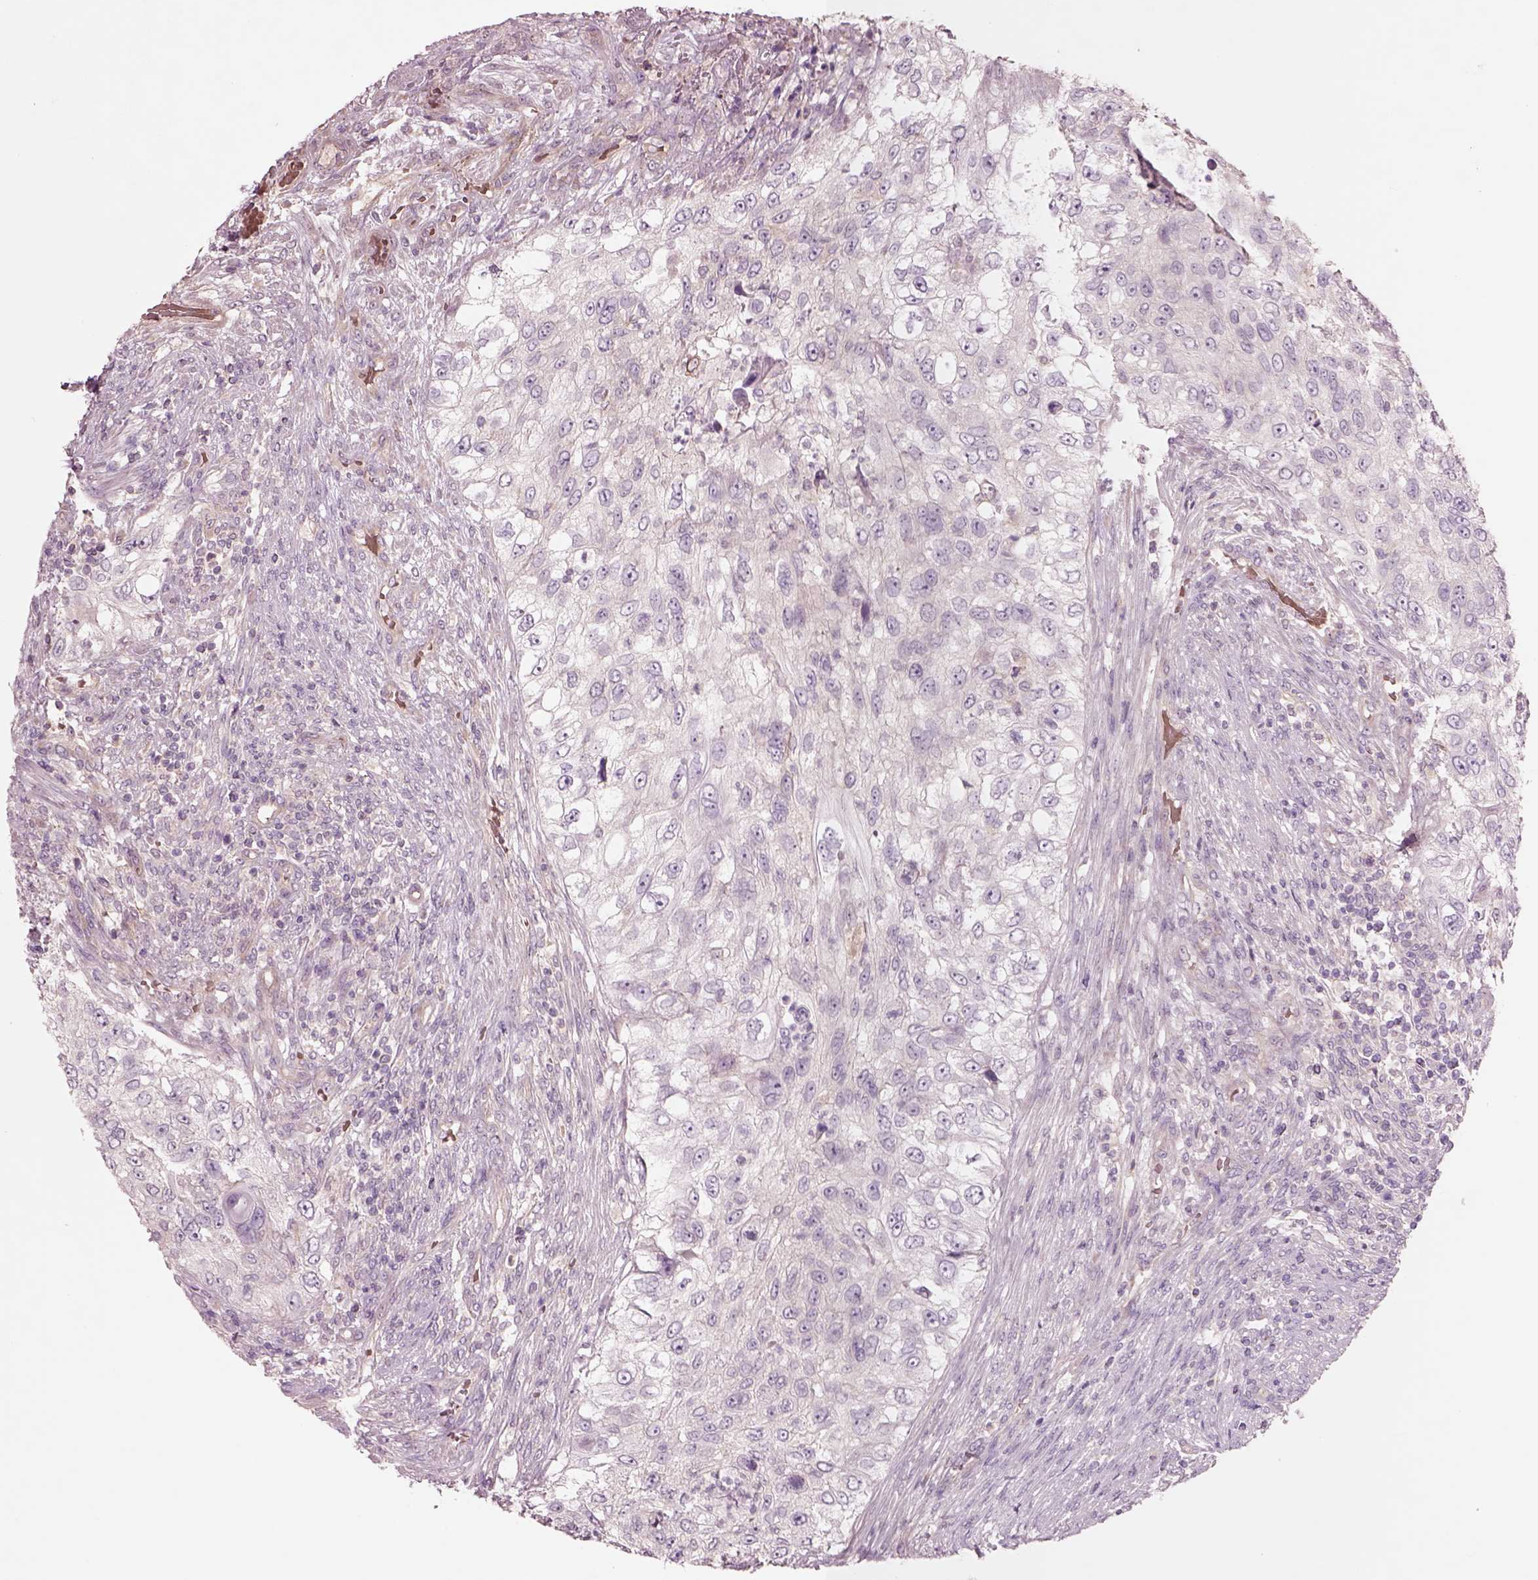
{"staining": {"intensity": "negative", "quantity": "none", "location": "none"}, "tissue": "urothelial cancer", "cell_type": "Tumor cells", "image_type": "cancer", "snomed": [{"axis": "morphology", "description": "Urothelial carcinoma, High grade"}, {"axis": "topography", "description": "Urinary bladder"}], "caption": "This is an IHC micrograph of human urothelial cancer. There is no positivity in tumor cells.", "gene": "DUOXA2", "patient": {"sex": "female", "age": 60}}